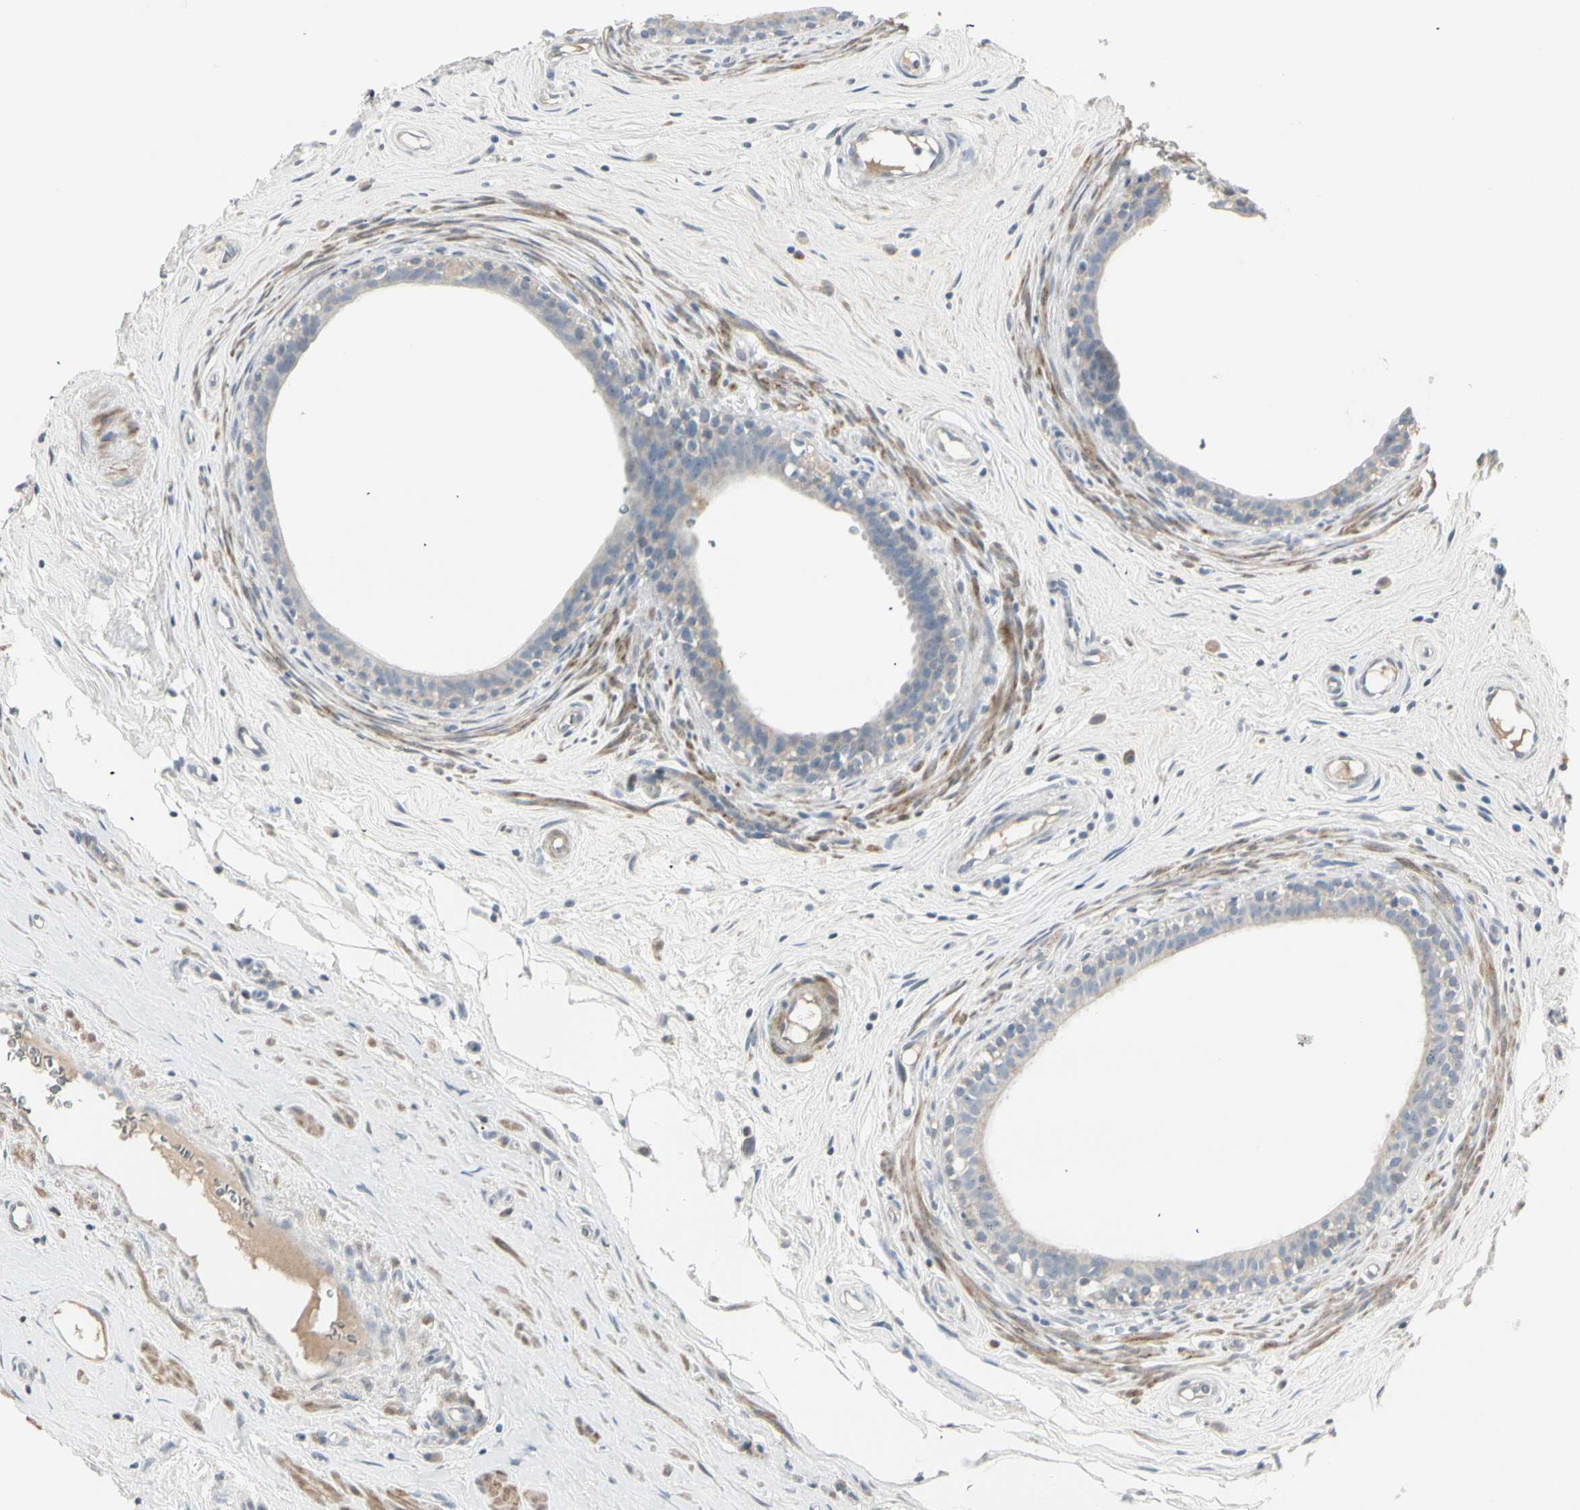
{"staining": {"intensity": "negative", "quantity": "none", "location": "none"}, "tissue": "epididymis", "cell_type": "Glandular cells", "image_type": "normal", "snomed": [{"axis": "morphology", "description": "Normal tissue, NOS"}, {"axis": "morphology", "description": "Inflammation, NOS"}, {"axis": "topography", "description": "Epididymis"}], "caption": "Immunohistochemistry (IHC) photomicrograph of unremarkable human epididymis stained for a protein (brown), which exhibits no staining in glandular cells.", "gene": "DMPK", "patient": {"sex": "male", "age": 84}}